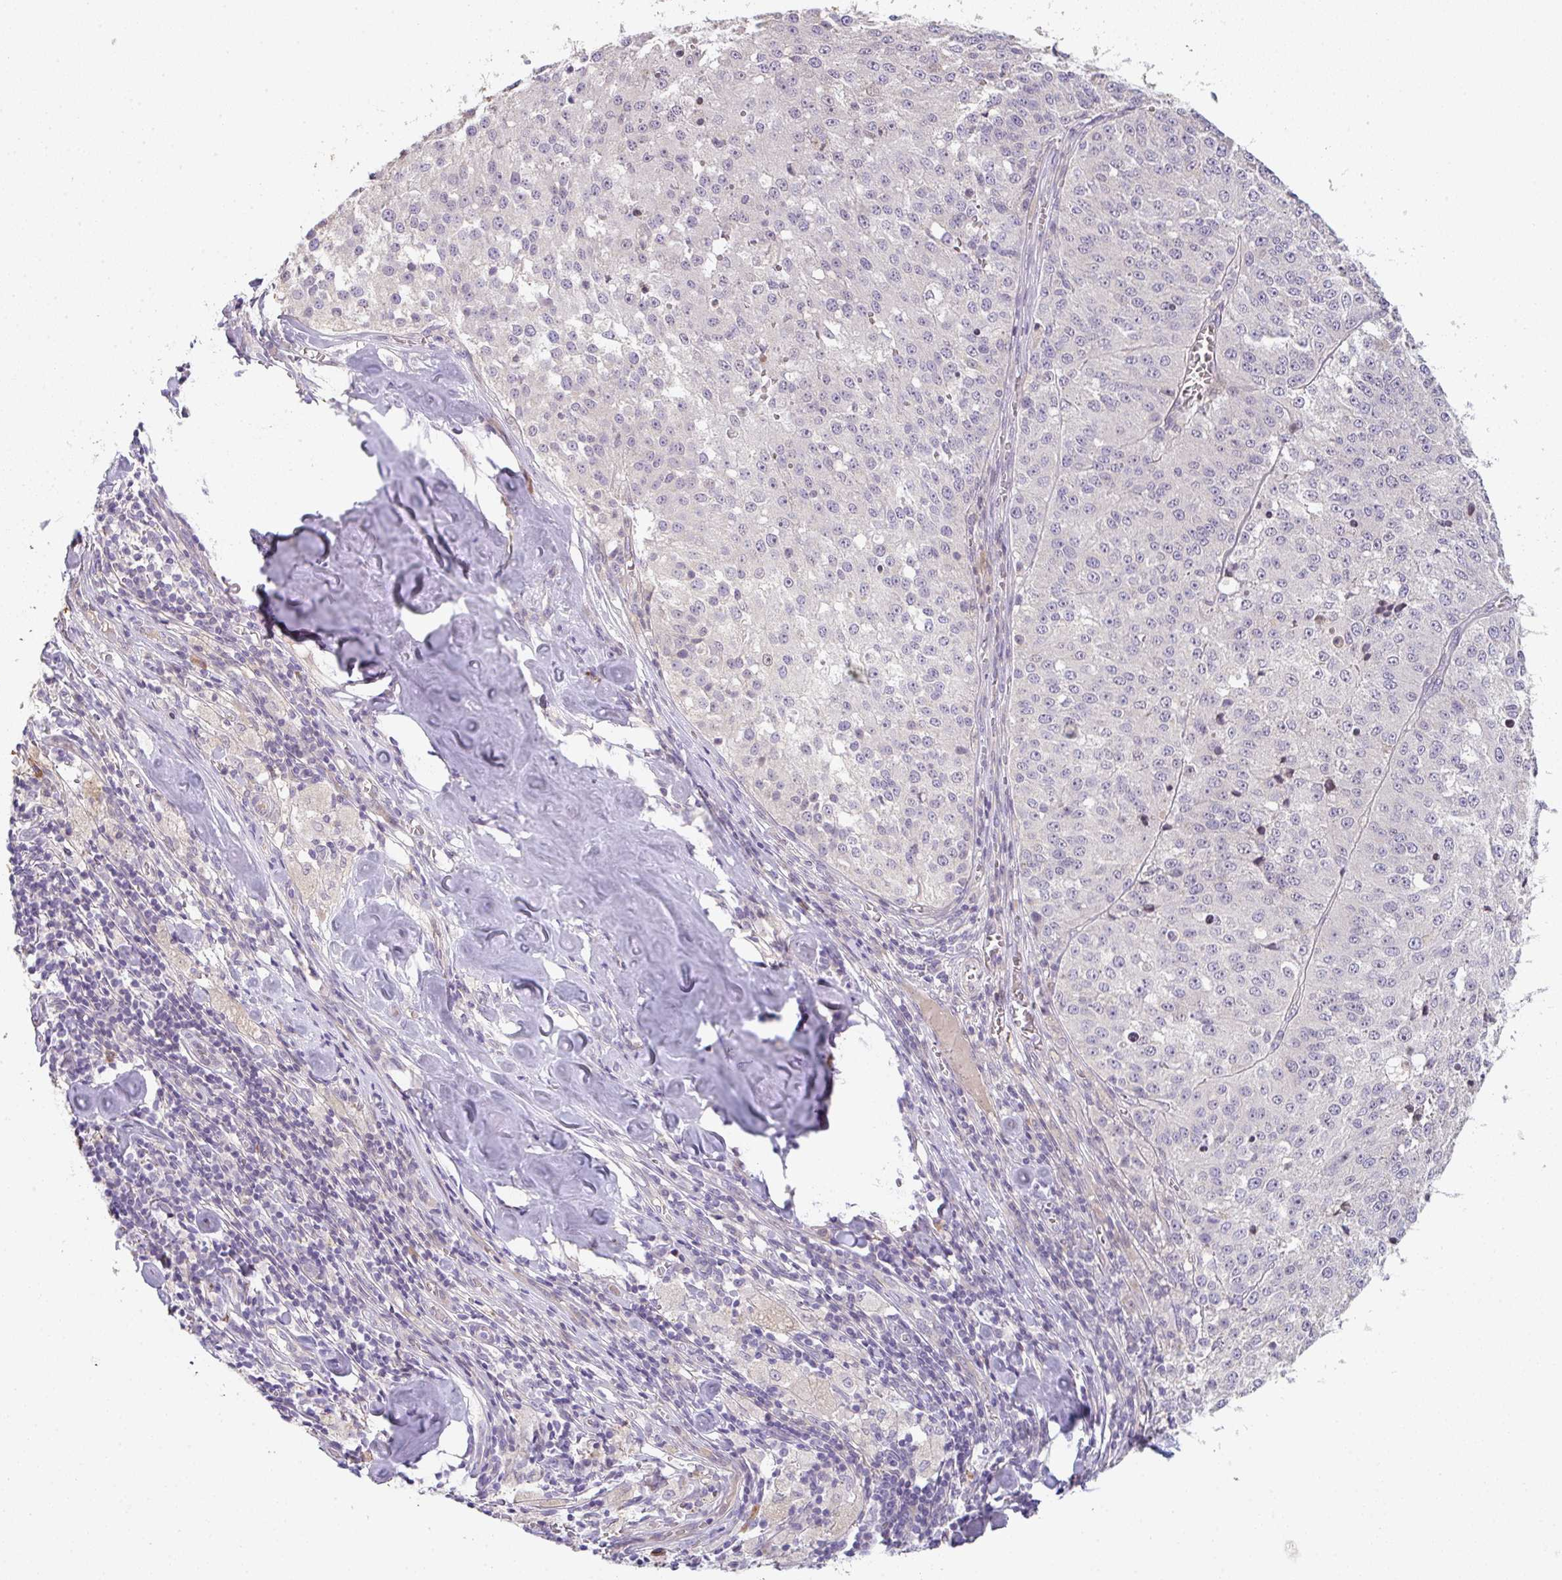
{"staining": {"intensity": "negative", "quantity": "none", "location": "none"}, "tissue": "melanoma", "cell_type": "Tumor cells", "image_type": "cancer", "snomed": [{"axis": "morphology", "description": "Malignant melanoma, Metastatic site"}, {"axis": "topography", "description": "Lymph node"}], "caption": "The image shows no staining of tumor cells in melanoma.", "gene": "TNFRSF10A", "patient": {"sex": "female", "age": 64}}